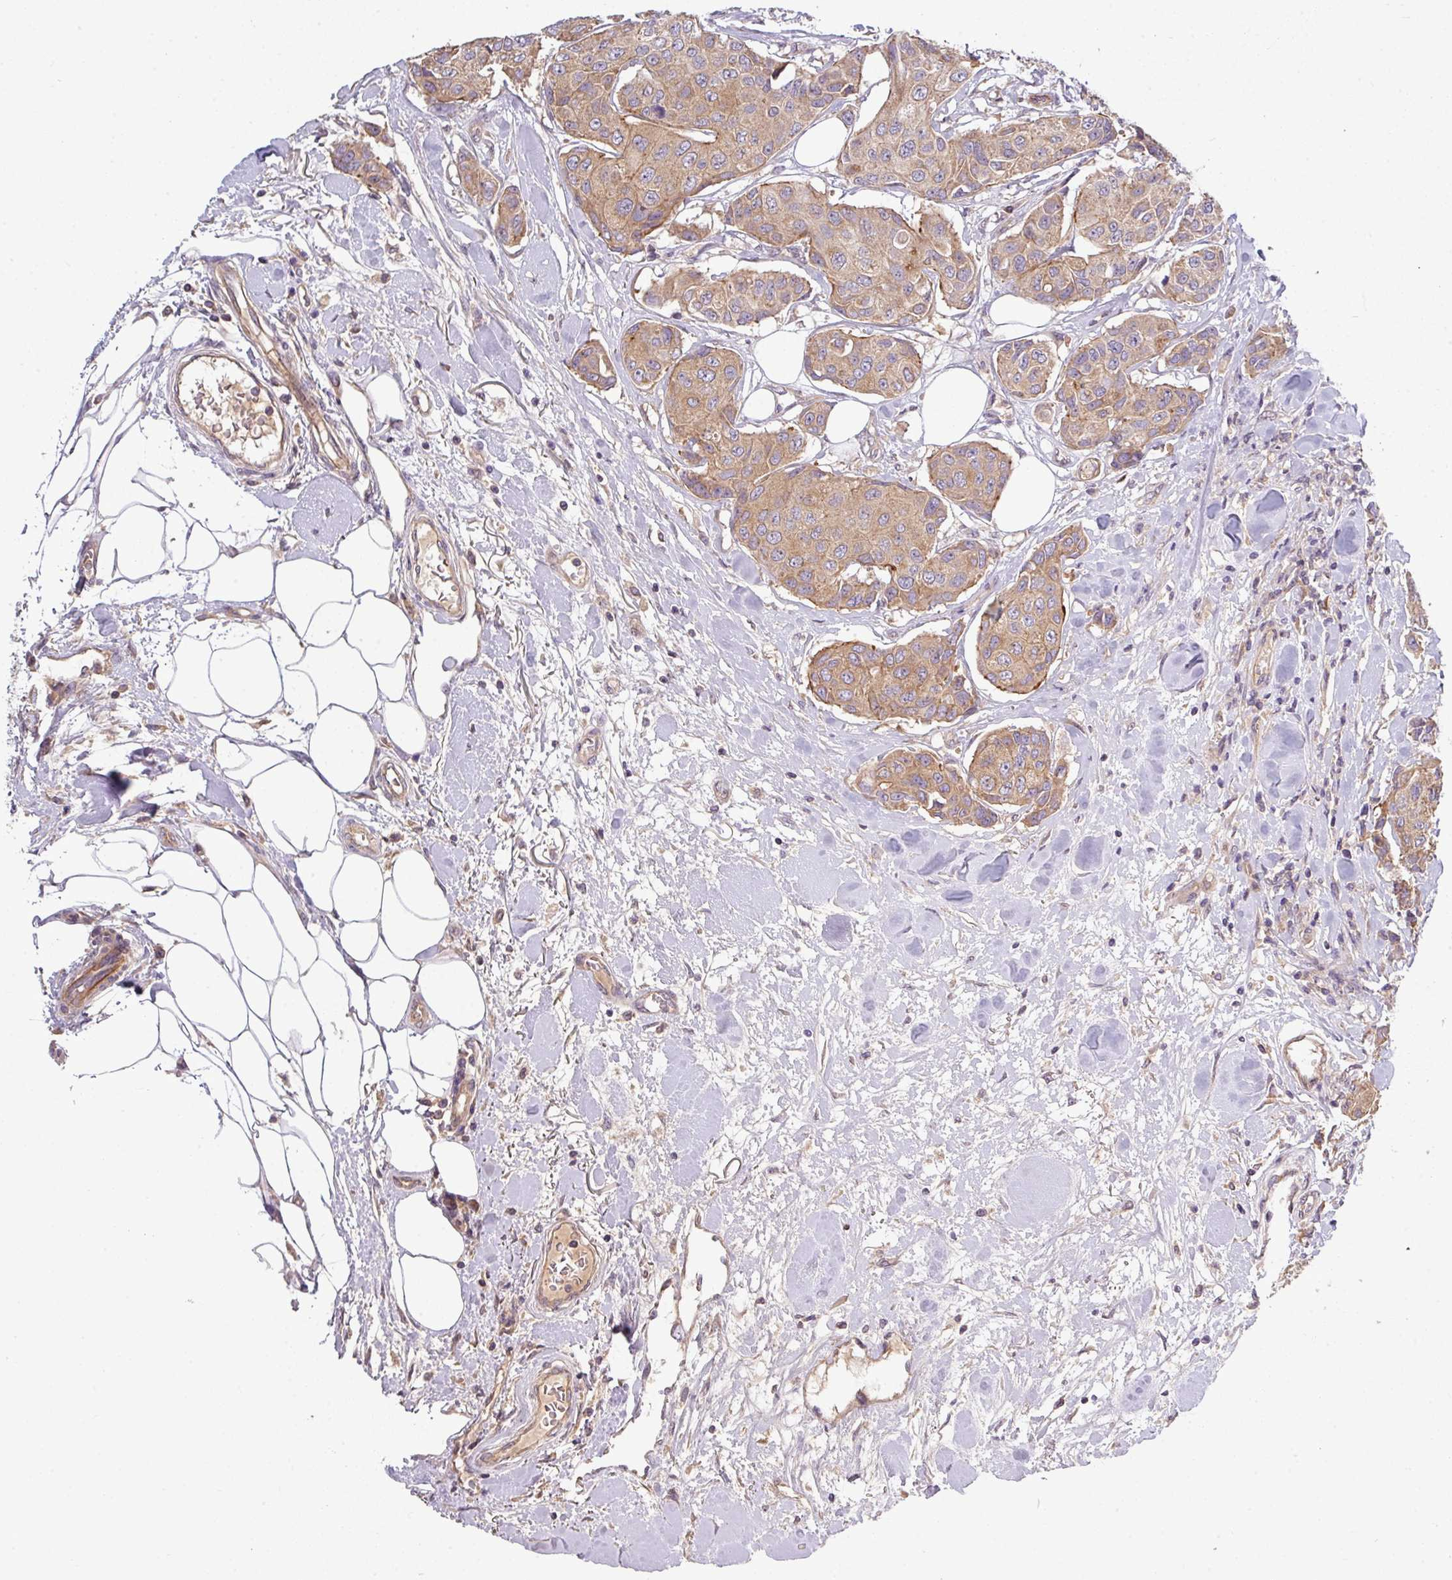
{"staining": {"intensity": "moderate", "quantity": "25%-75%", "location": "cytoplasmic/membranous"}, "tissue": "breast cancer", "cell_type": "Tumor cells", "image_type": "cancer", "snomed": [{"axis": "morphology", "description": "Duct carcinoma"}, {"axis": "topography", "description": "Breast"}, {"axis": "topography", "description": "Lymph node"}], "caption": "Breast invasive ductal carcinoma tissue demonstrates moderate cytoplasmic/membranous positivity in about 25%-75% of tumor cells, visualized by immunohistochemistry.", "gene": "PAPLN", "patient": {"sex": "female", "age": 80}}